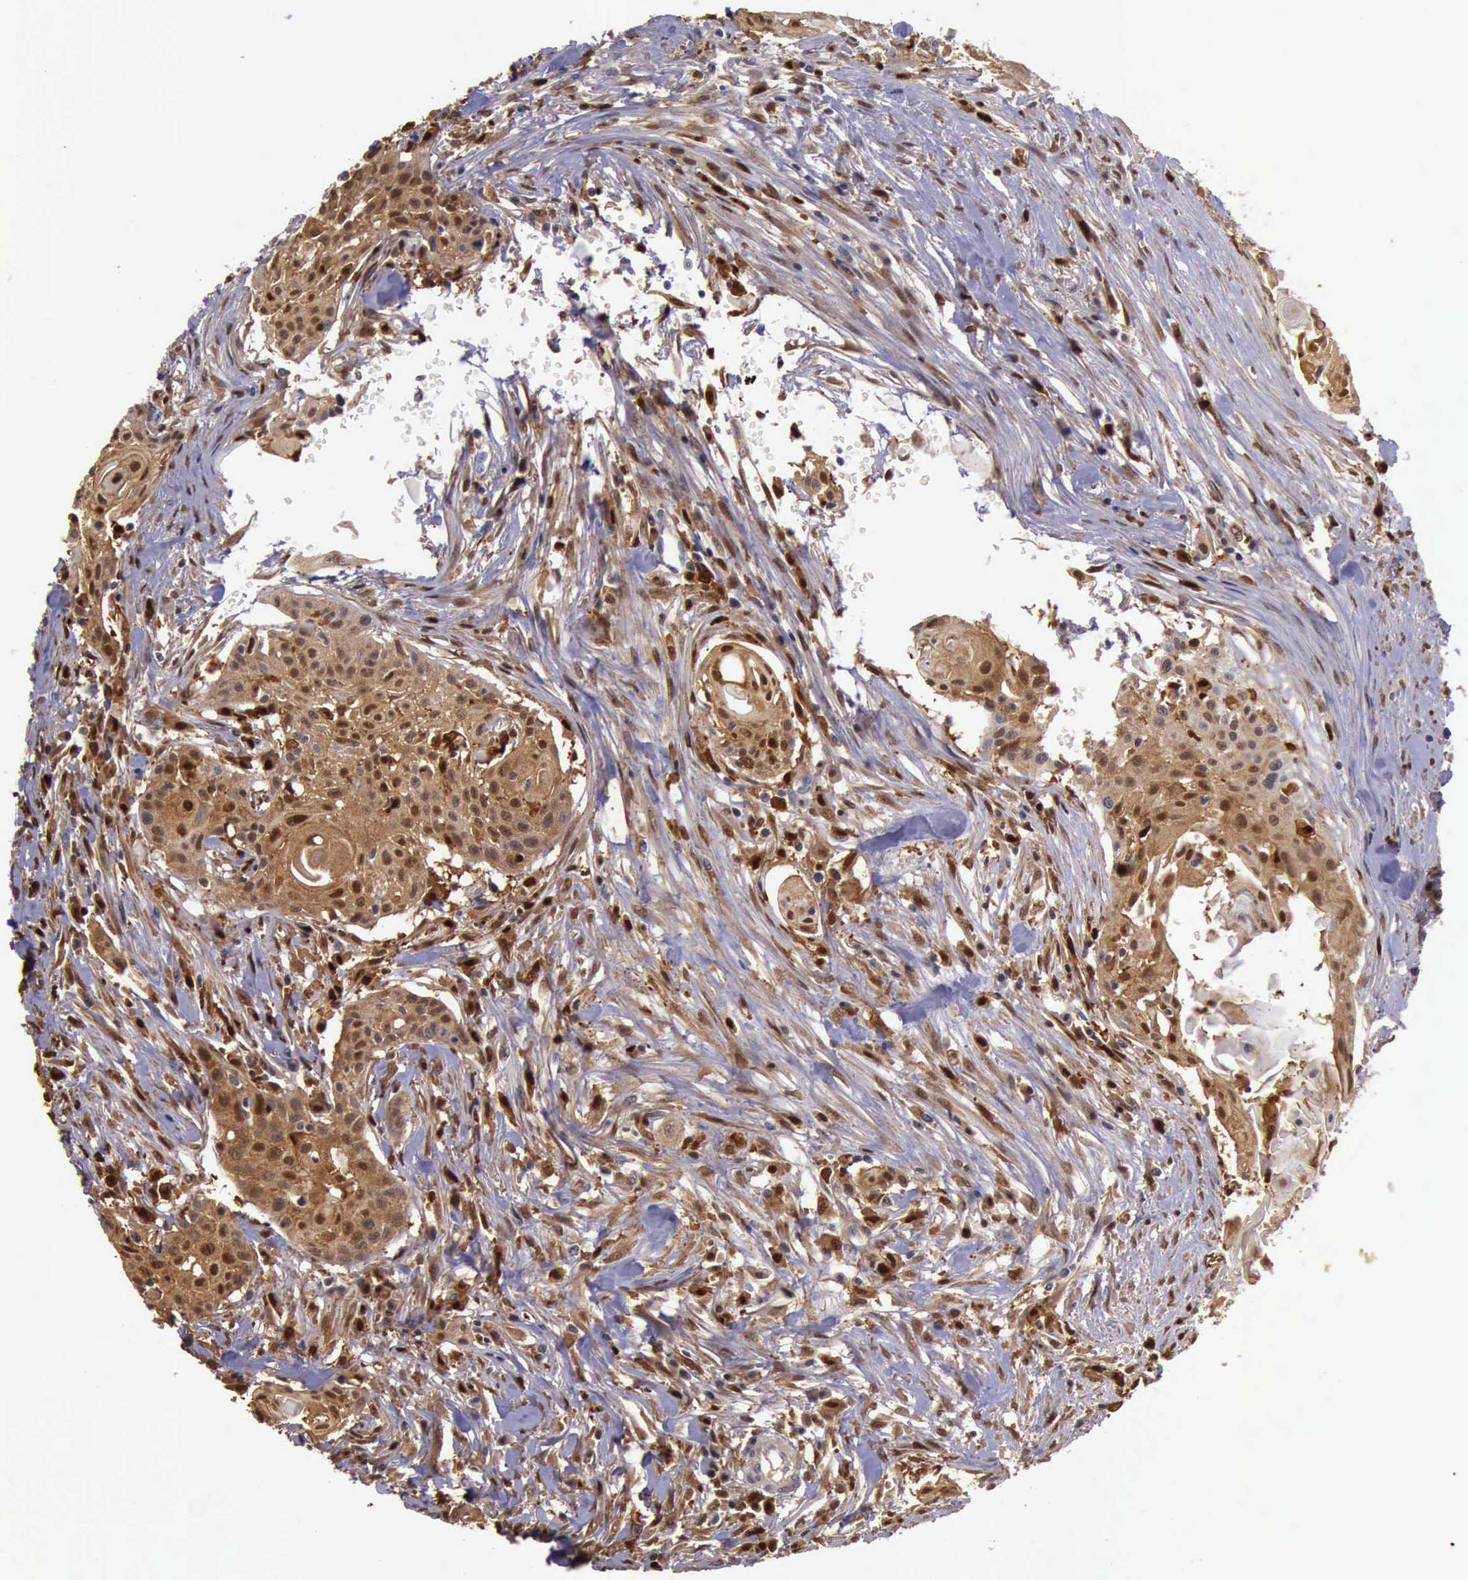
{"staining": {"intensity": "strong", "quantity": "25%-75%", "location": "cytoplasmic/membranous,nuclear"}, "tissue": "head and neck cancer", "cell_type": "Tumor cells", "image_type": "cancer", "snomed": [{"axis": "morphology", "description": "Squamous cell carcinoma, NOS"}, {"axis": "morphology", "description": "Squamous cell carcinoma, metastatic, NOS"}, {"axis": "topography", "description": "Lymph node"}, {"axis": "topography", "description": "Salivary gland"}, {"axis": "topography", "description": "Head-Neck"}], "caption": "This is an image of immunohistochemistry staining of metastatic squamous cell carcinoma (head and neck), which shows strong staining in the cytoplasmic/membranous and nuclear of tumor cells.", "gene": "TYMP", "patient": {"sex": "female", "age": 74}}